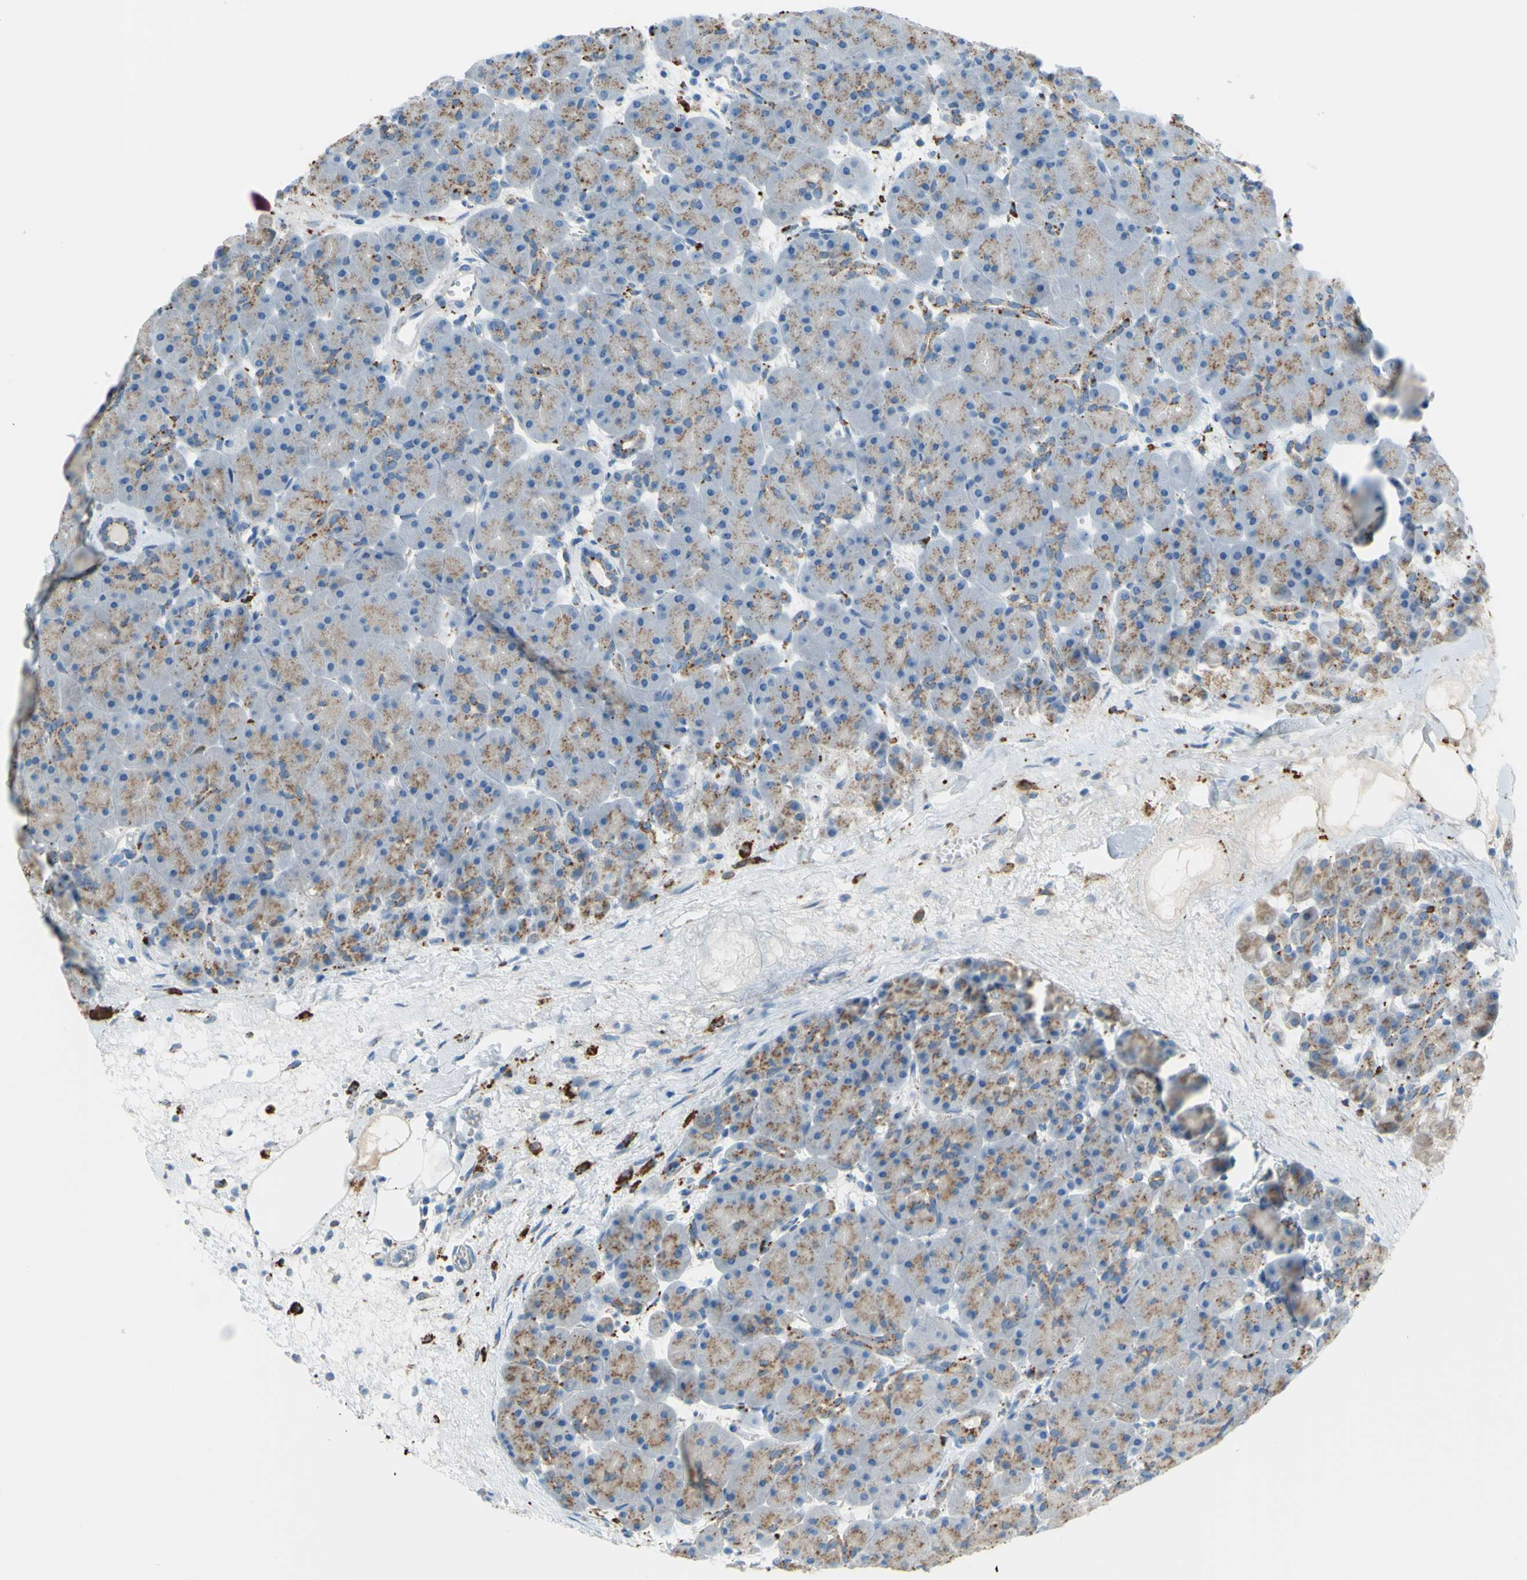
{"staining": {"intensity": "moderate", "quantity": ">75%", "location": "cytoplasmic/membranous"}, "tissue": "pancreas", "cell_type": "Exocrine glandular cells", "image_type": "normal", "snomed": [{"axis": "morphology", "description": "Normal tissue, NOS"}, {"axis": "topography", "description": "Pancreas"}], "caption": "Immunohistochemical staining of unremarkable human pancreas shows medium levels of moderate cytoplasmic/membranous expression in approximately >75% of exocrine glandular cells. Using DAB (3,3'-diaminobenzidine) (brown) and hematoxylin (blue) stains, captured at high magnification using brightfield microscopy.", "gene": "CTSD", "patient": {"sex": "male", "age": 66}}